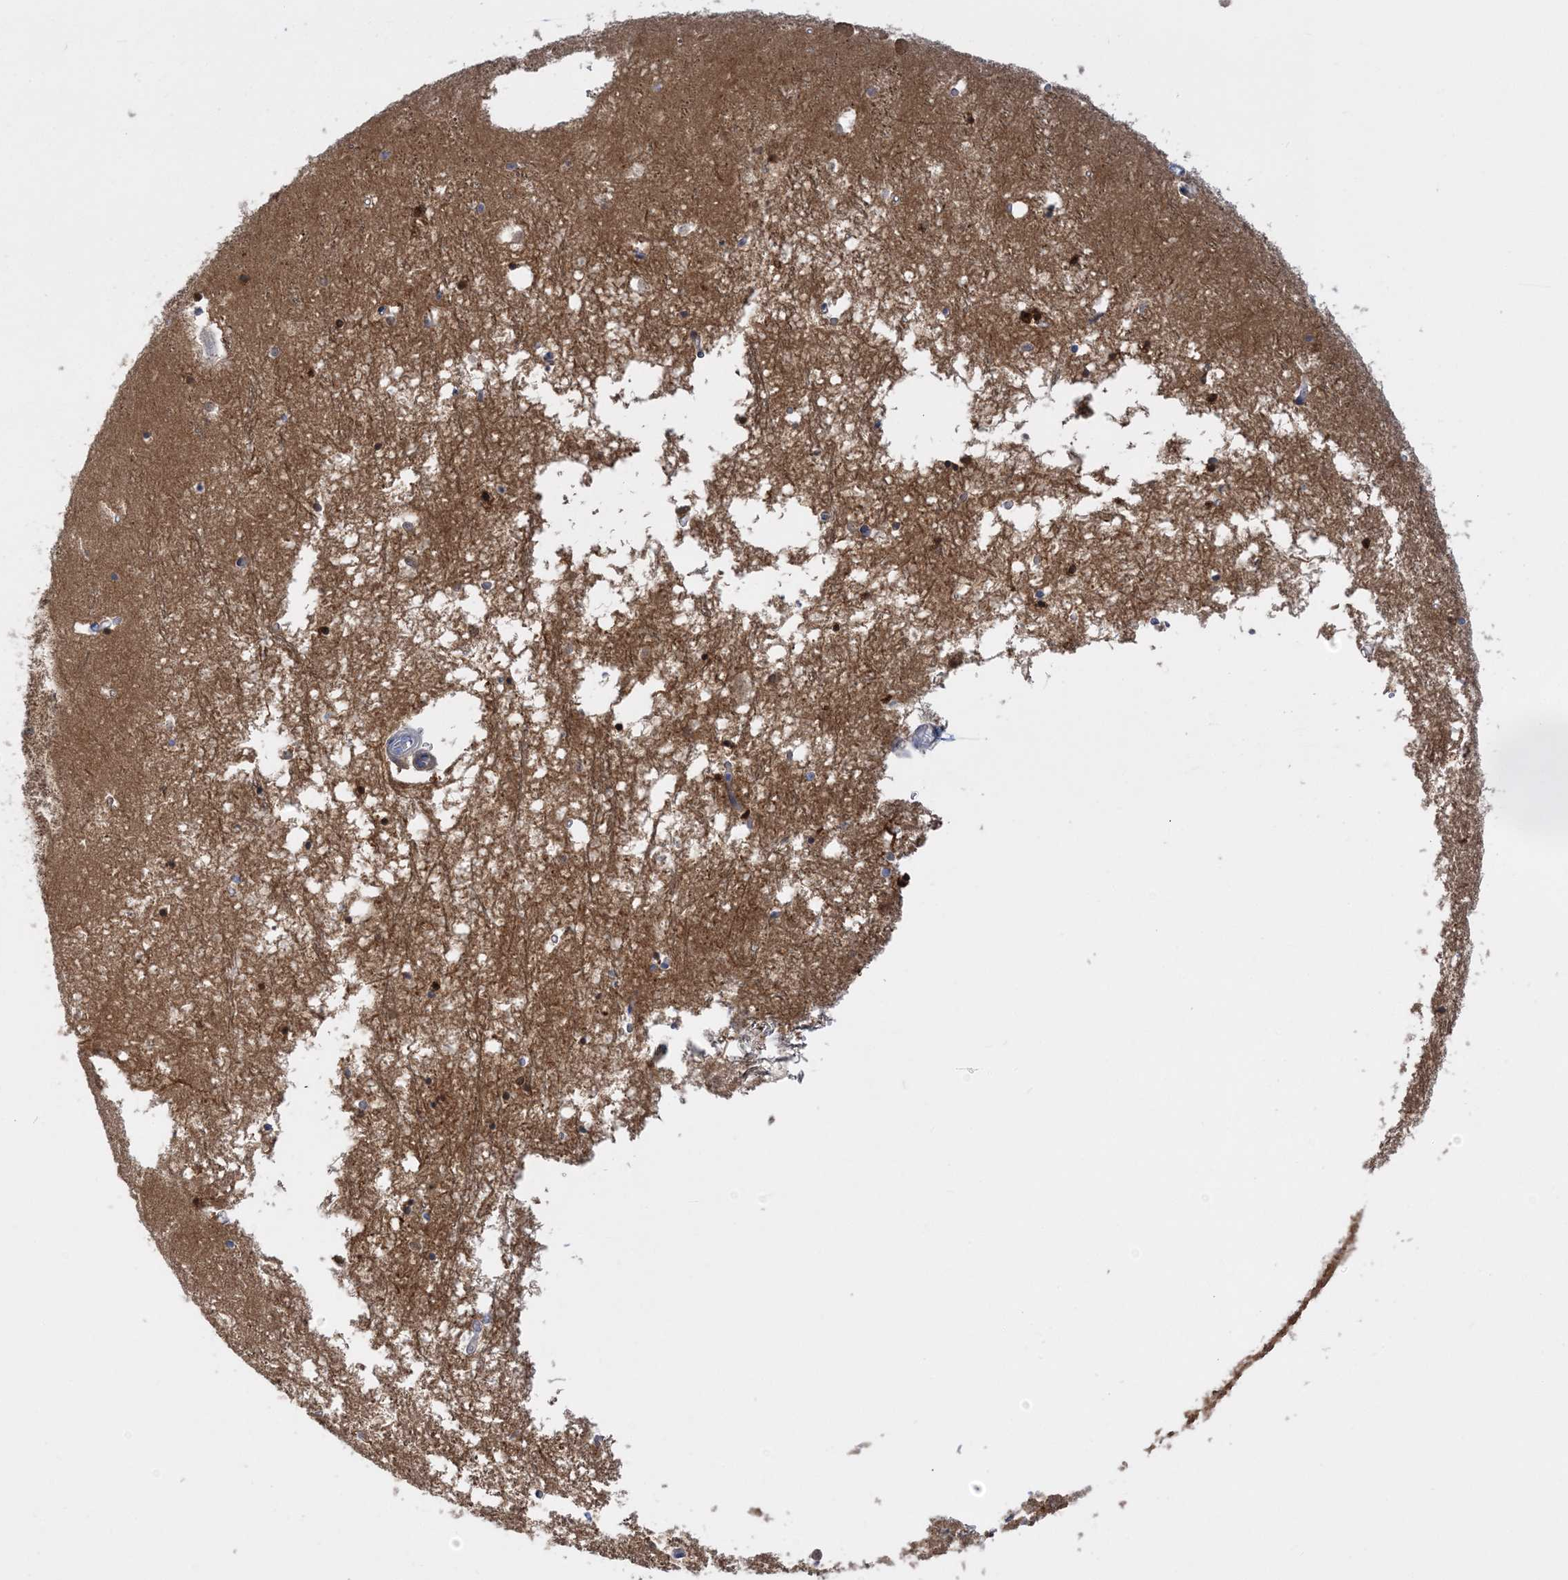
{"staining": {"intensity": "strong", "quantity": "25%-75%", "location": "cytoplasmic/membranous,nuclear"}, "tissue": "hippocampus", "cell_type": "Glial cells", "image_type": "normal", "snomed": [{"axis": "morphology", "description": "Normal tissue, NOS"}, {"axis": "topography", "description": "Hippocampus"}], "caption": "This image shows immunohistochemistry (IHC) staining of unremarkable hippocampus, with high strong cytoplasmic/membranous,nuclear expression in about 25%-75% of glial cells.", "gene": "ENSG00000288637", "patient": {"sex": "male", "age": 70}}